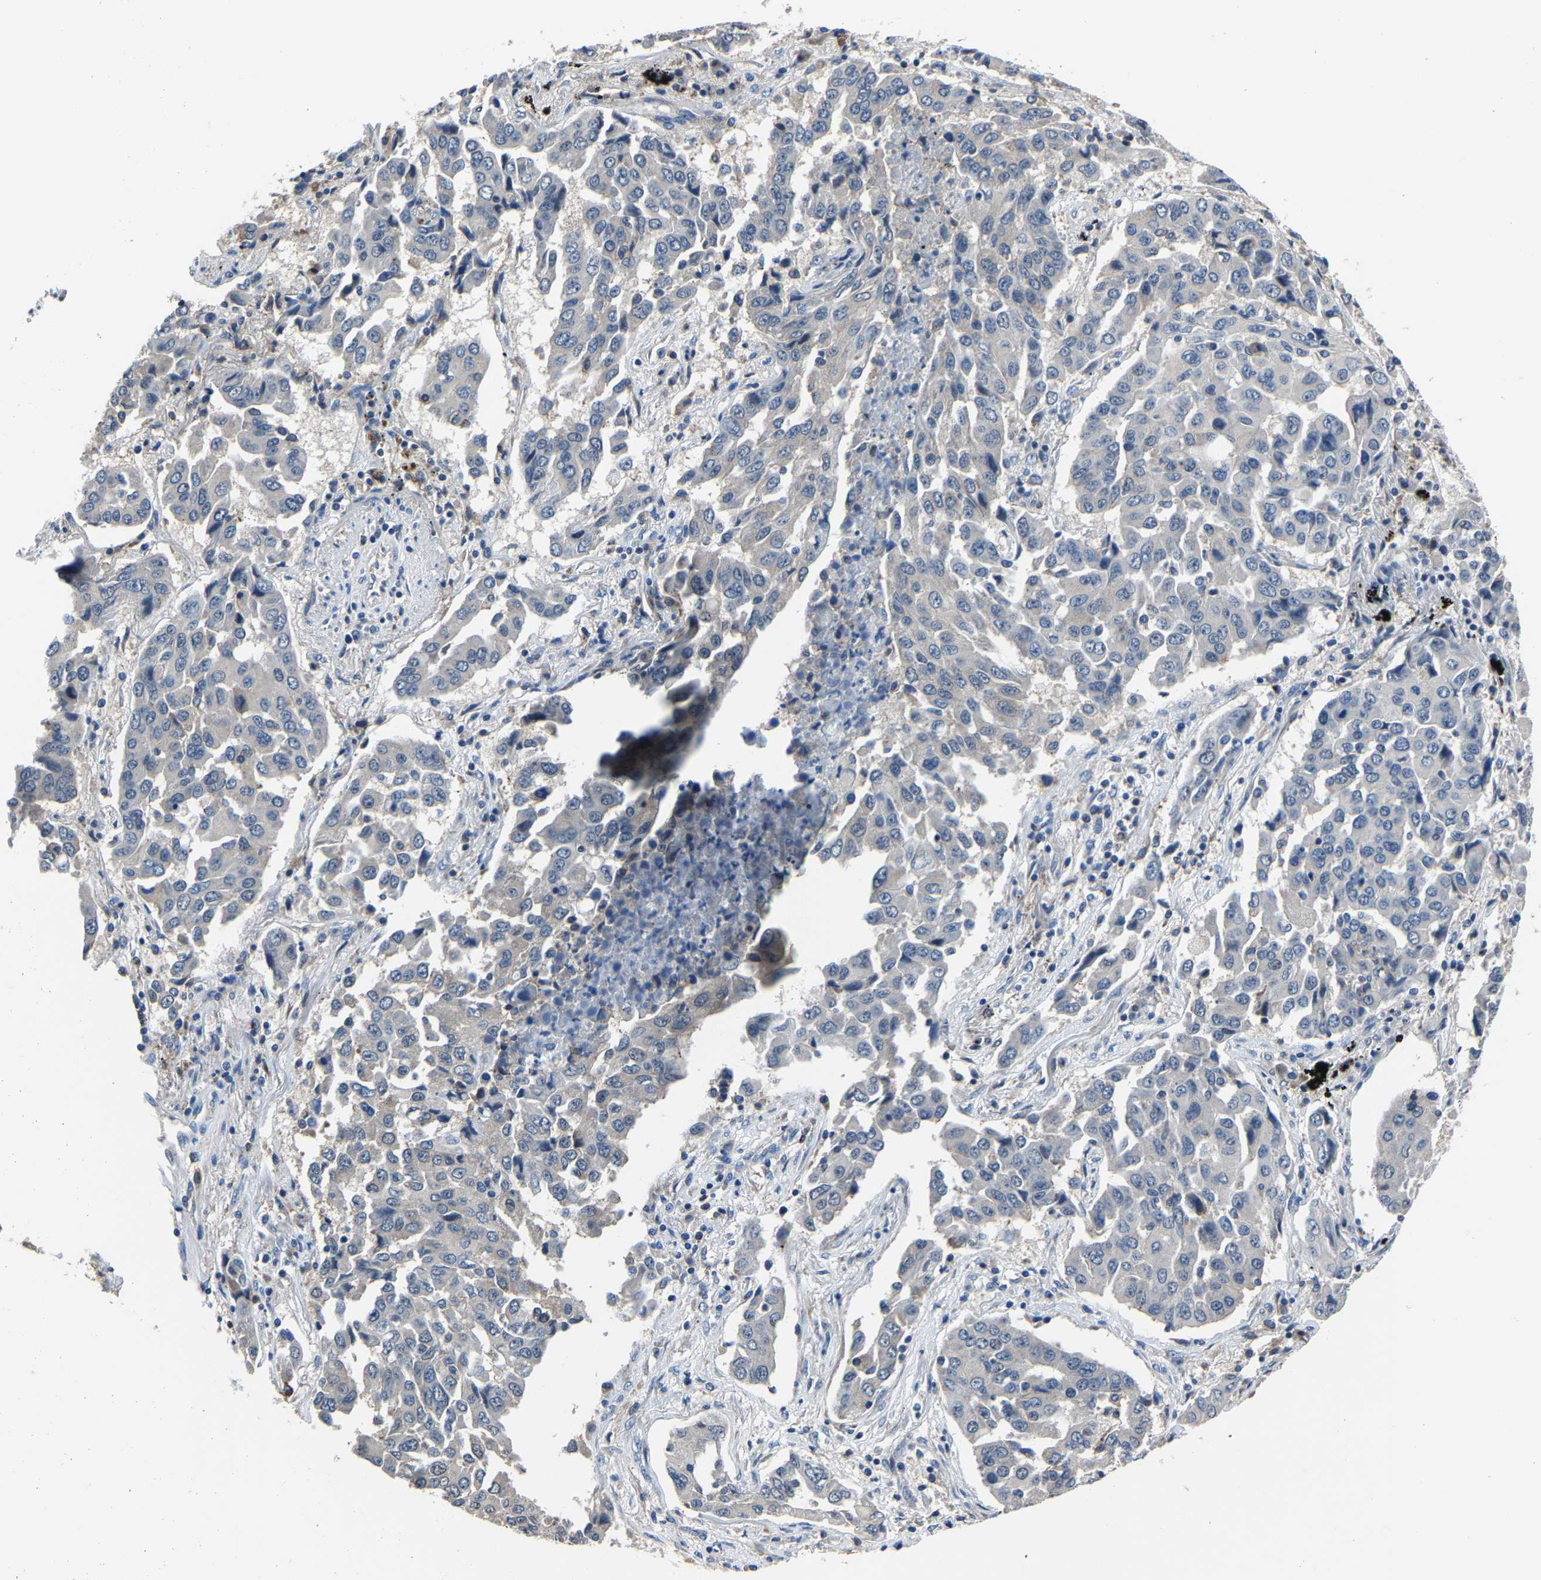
{"staining": {"intensity": "negative", "quantity": "none", "location": "none"}, "tissue": "lung cancer", "cell_type": "Tumor cells", "image_type": "cancer", "snomed": [{"axis": "morphology", "description": "Adenocarcinoma, NOS"}, {"axis": "topography", "description": "Lung"}], "caption": "DAB immunohistochemical staining of human lung cancer exhibits no significant expression in tumor cells.", "gene": "STRBP", "patient": {"sex": "female", "age": 65}}